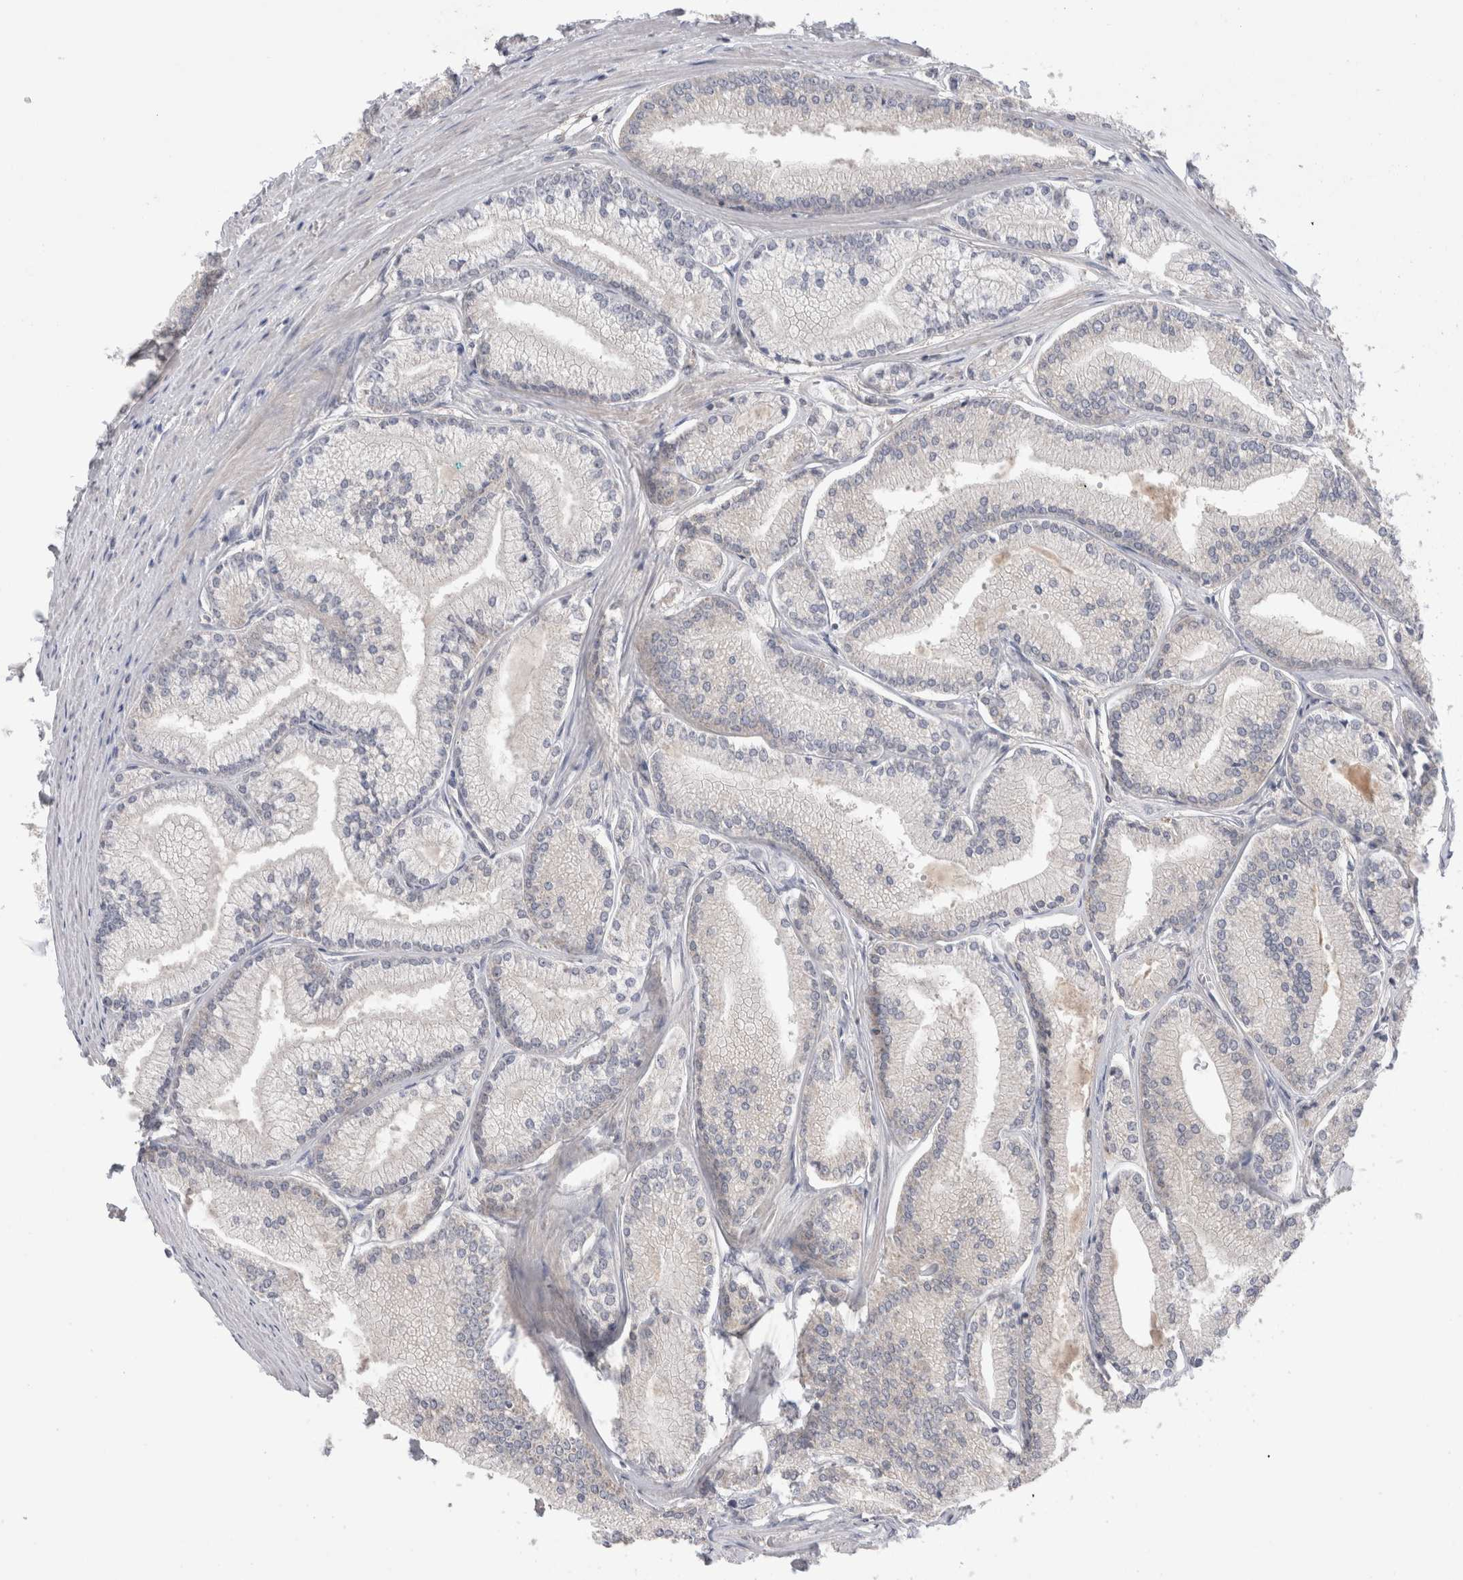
{"staining": {"intensity": "negative", "quantity": "none", "location": "none"}, "tissue": "prostate cancer", "cell_type": "Tumor cells", "image_type": "cancer", "snomed": [{"axis": "morphology", "description": "Adenocarcinoma, Low grade"}, {"axis": "topography", "description": "Prostate"}], "caption": "Immunohistochemical staining of human adenocarcinoma (low-grade) (prostate) reveals no significant staining in tumor cells.", "gene": "IFT74", "patient": {"sex": "male", "age": 52}}